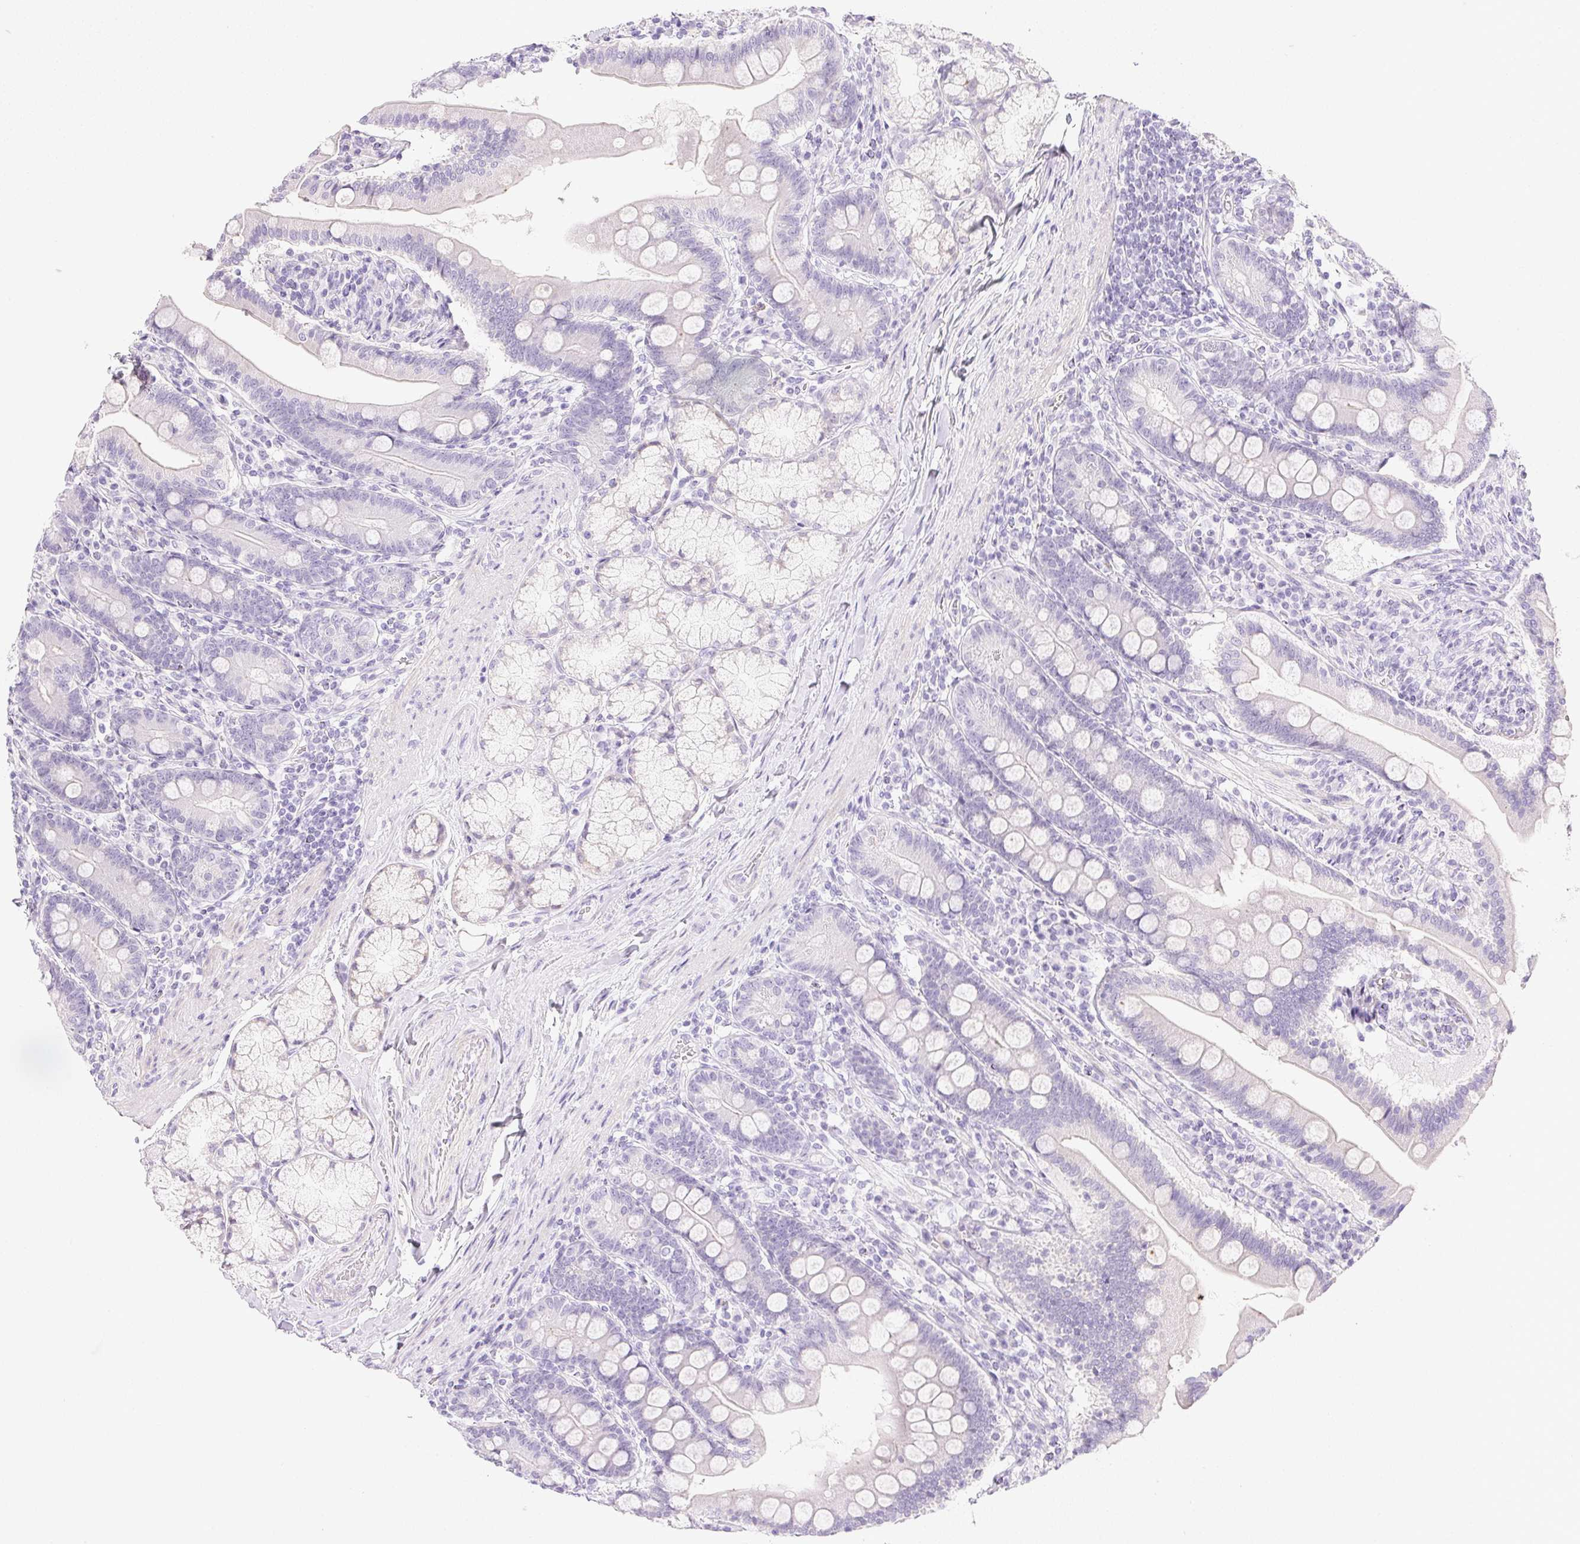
{"staining": {"intensity": "negative", "quantity": "none", "location": "none"}, "tissue": "duodenum", "cell_type": "Glandular cells", "image_type": "normal", "snomed": [{"axis": "morphology", "description": "Normal tissue, NOS"}, {"axis": "topography", "description": "Duodenum"}], "caption": "A photomicrograph of duodenum stained for a protein demonstrates no brown staining in glandular cells. The staining was performed using DAB to visualize the protein expression in brown, while the nuclei were stained in blue with hematoxylin (Magnification: 20x).", "gene": "CTRL", "patient": {"sex": "female", "age": 67}}